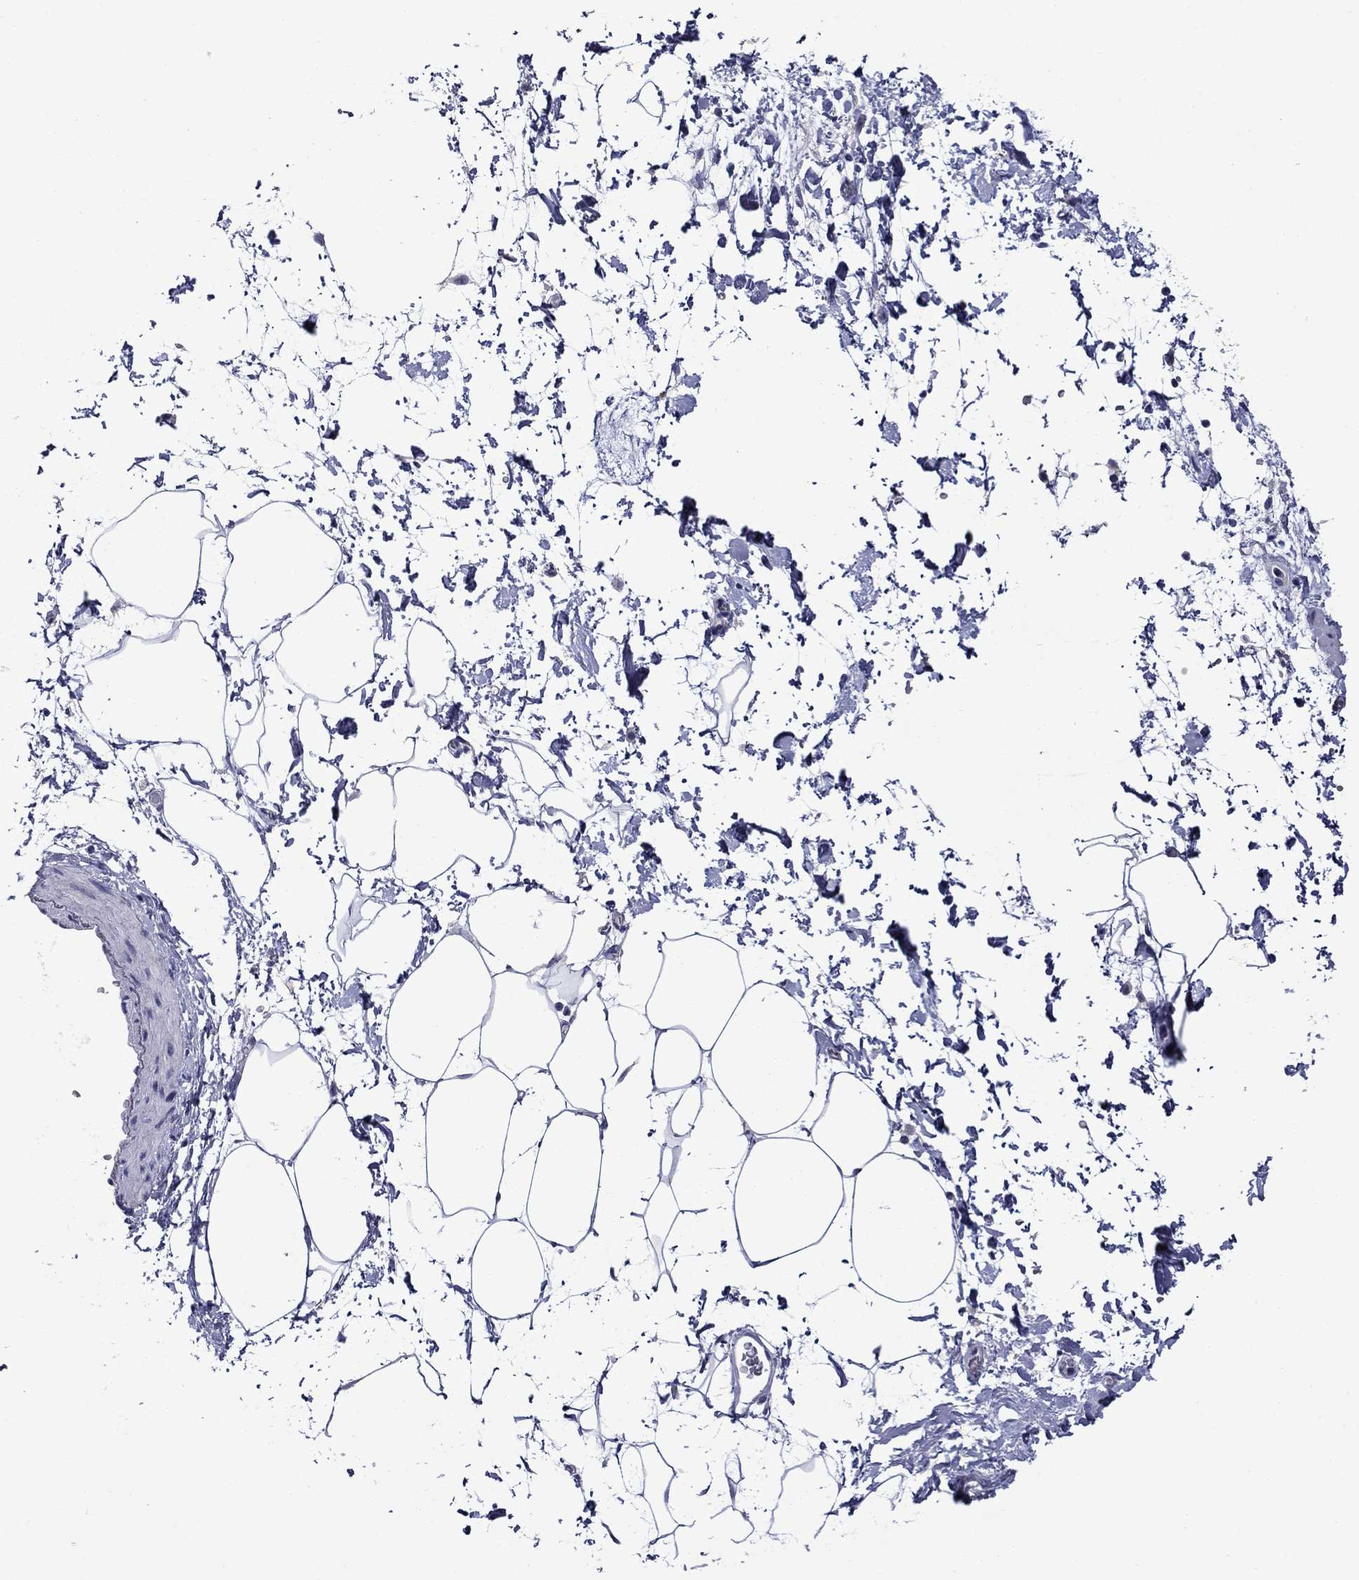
{"staining": {"intensity": "negative", "quantity": "none", "location": "none"}, "tissue": "adipose tissue", "cell_type": "Adipocytes", "image_type": "normal", "snomed": [{"axis": "morphology", "description": "Normal tissue, NOS"}, {"axis": "topography", "description": "Soft tissue"}, {"axis": "topography", "description": "Adipose tissue"}, {"axis": "topography", "description": "Vascular tissue"}, {"axis": "topography", "description": "Peripheral nerve tissue"}], "caption": "High power microscopy photomicrograph of an immunohistochemistry histopathology image of normal adipose tissue, revealing no significant positivity in adipocytes. (Brightfield microscopy of DAB (3,3'-diaminobenzidine) immunohistochemistry (IHC) at high magnification).", "gene": "SPATA7", "patient": {"sex": "male", "age": 68}}